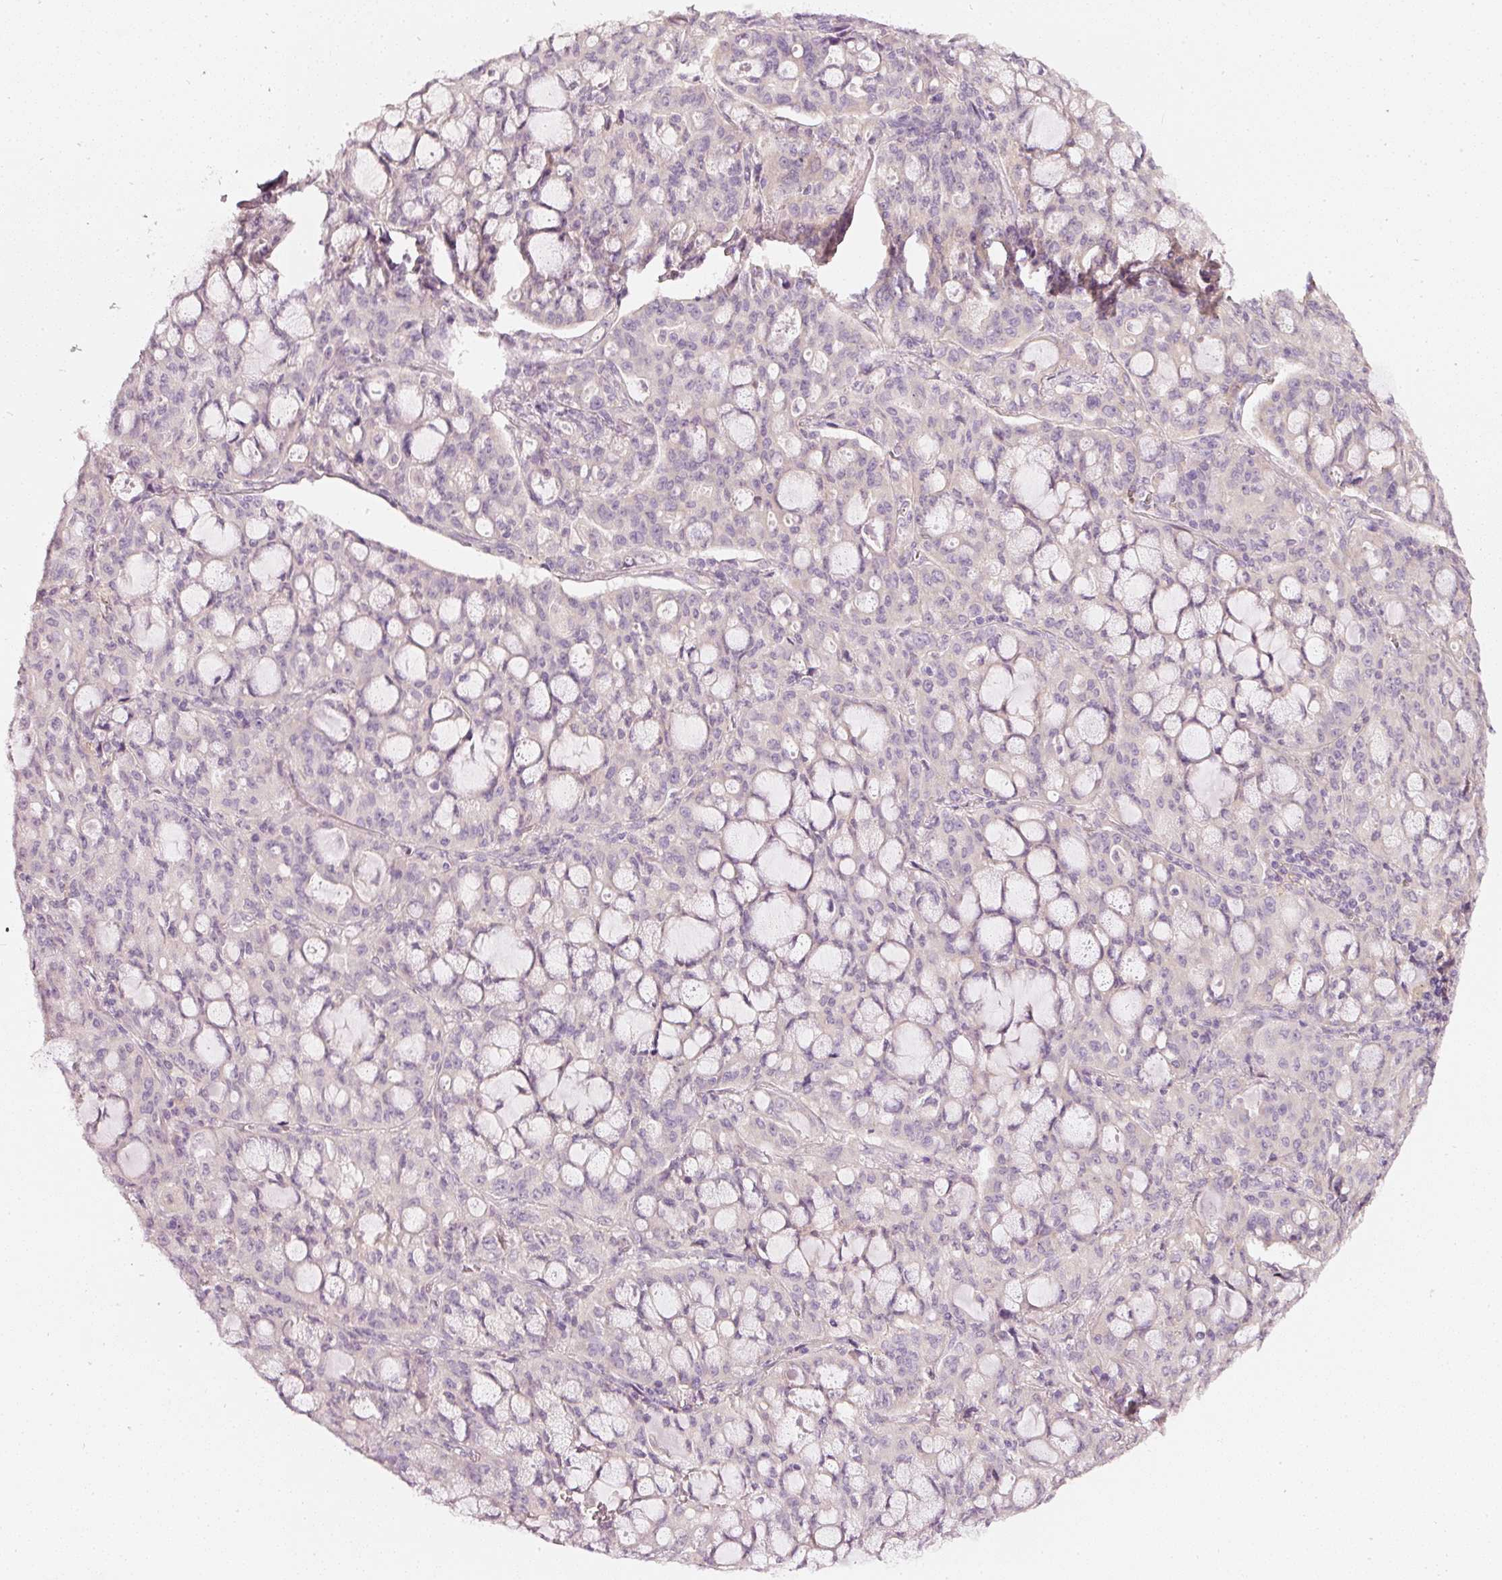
{"staining": {"intensity": "negative", "quantity": "none", "location": "none"}, "tissue": "lung cancer", "cell_type": "Tumor cells", "image_type": "cancer", "snomed": [{"axis": "morphology", "description": "Adenocarcinoma, NOS"}, {"axis": "topography", "description": "Lung"}], "caption": "An image of adenocarcinoma (lung) stained for a protein exhibits no brown staining in tumor cells.", "gene": "CNP", "patient": {"sex": "female", "age": 44}}